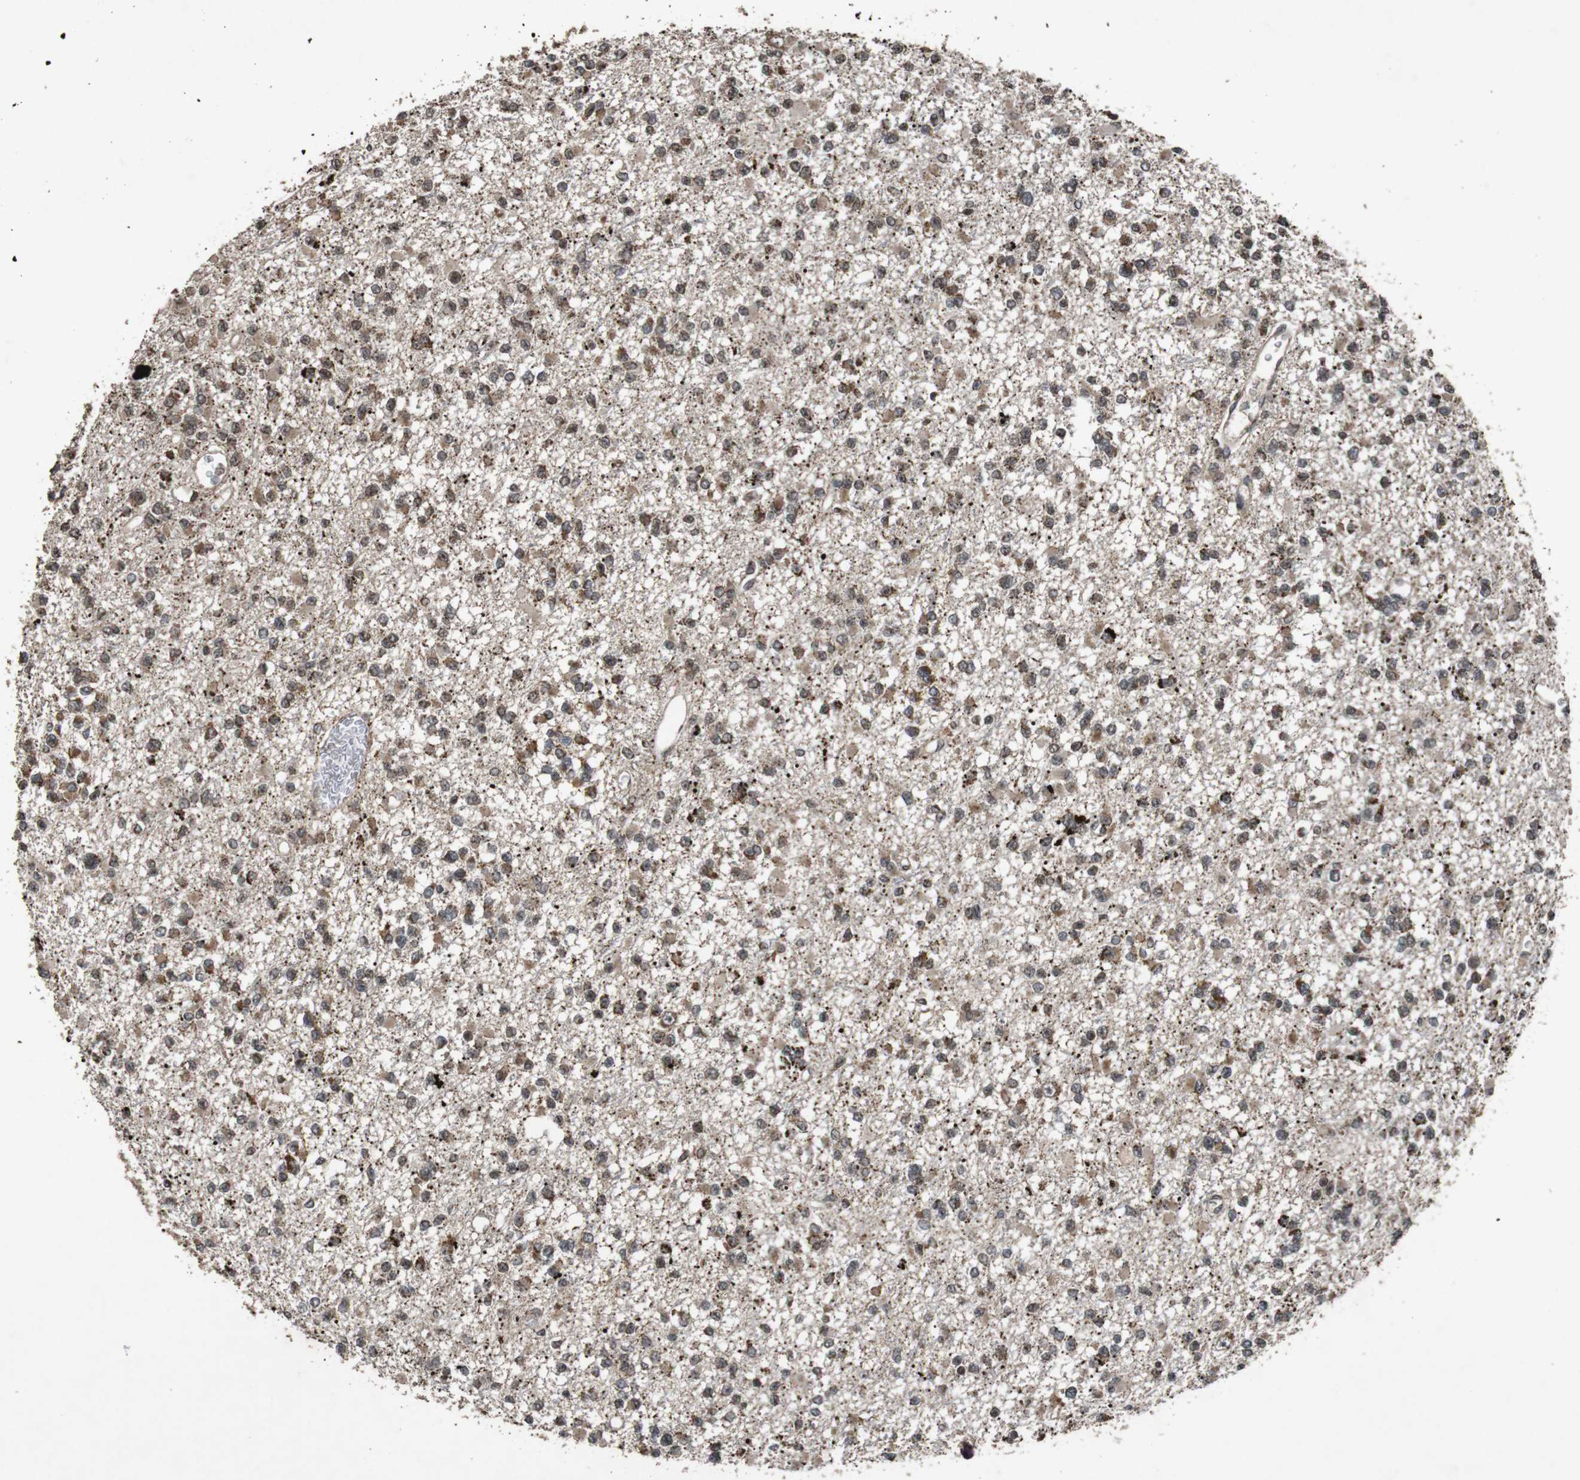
{"staining": {"intensity": "weak", "quantity": "25%-75%", "location": "cytoplasmic/membranous"}, "tissue": "glioma", "cell_type": "Tumor cells", "image_type": "cancer", "snomed": [{"axis": "morphology", "description": "Glioma, malignant, Low grade"}, {"axis": "topography", "description": "Brain"}], "caption": "IHC (DAB) staining of human low-grade glioma (malignant) reveals weak cytoplasmic/membranous protein positivity in about 25%-75% of tumor cells.", "gene": "SORL1", "patient": {"sex": "female", "age": 22}}